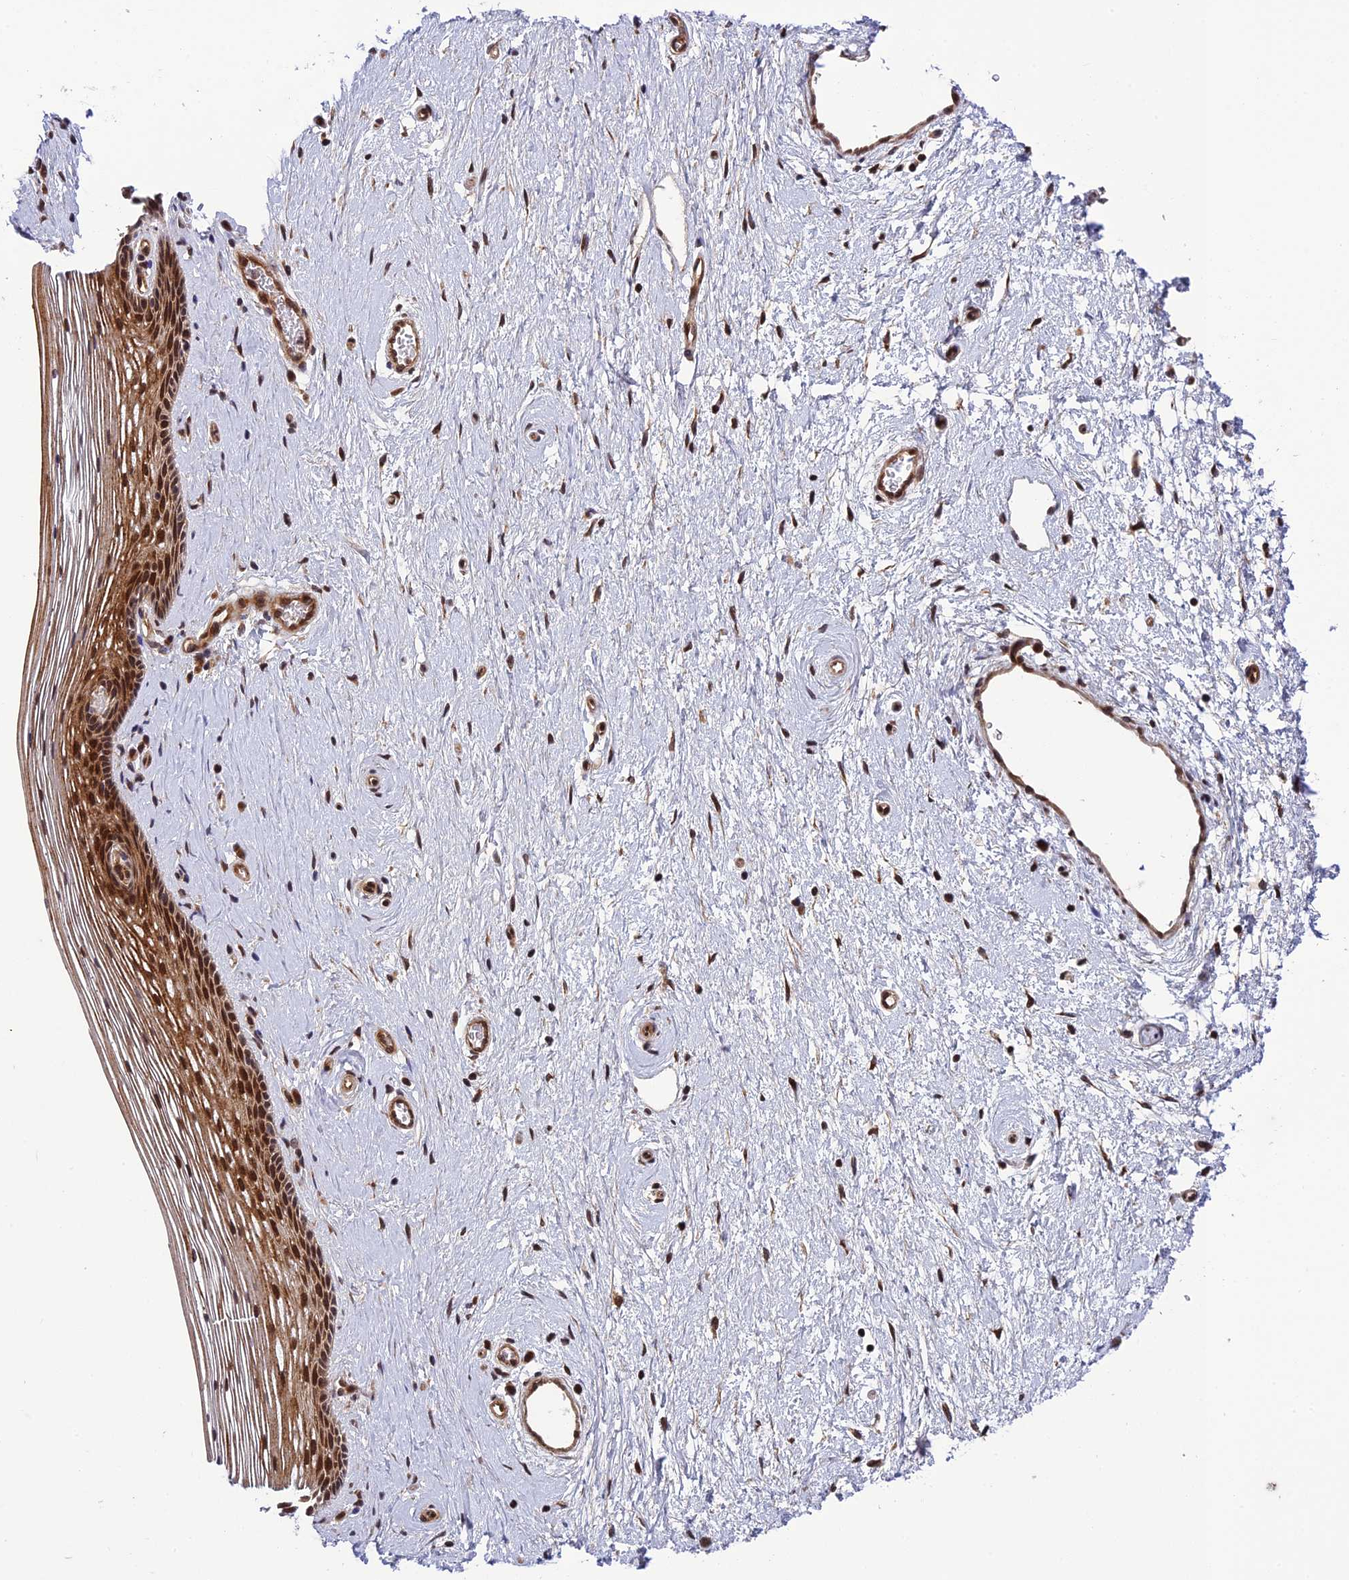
{"staining": {"intensity": "strong", "quantity": ">75%", "location": "cytoplasmic/membranous,nuclear"}, "tissue": "vagina", "cell_type": "Squamous epithelial cells", "image_type": "normal", "snomed": [{"axis": "morphology", "description": "Normal tissue, NOS"}, {"axis": "topography", "description": "Vagina"}], "caption": "Immunohistochemical staining of unremarkable human vagina displays >75% levels of strong cytoplasmic/membranous,nuclear protein expression in about >75% of squamous epithelial cells. The staining is performed using DAB brown chromogen to label protein expression. The nuclei are counter-stained blue using hematoxylin.", "gene": "SMIM7", "patient": {"sex": "female", "age": 46}}